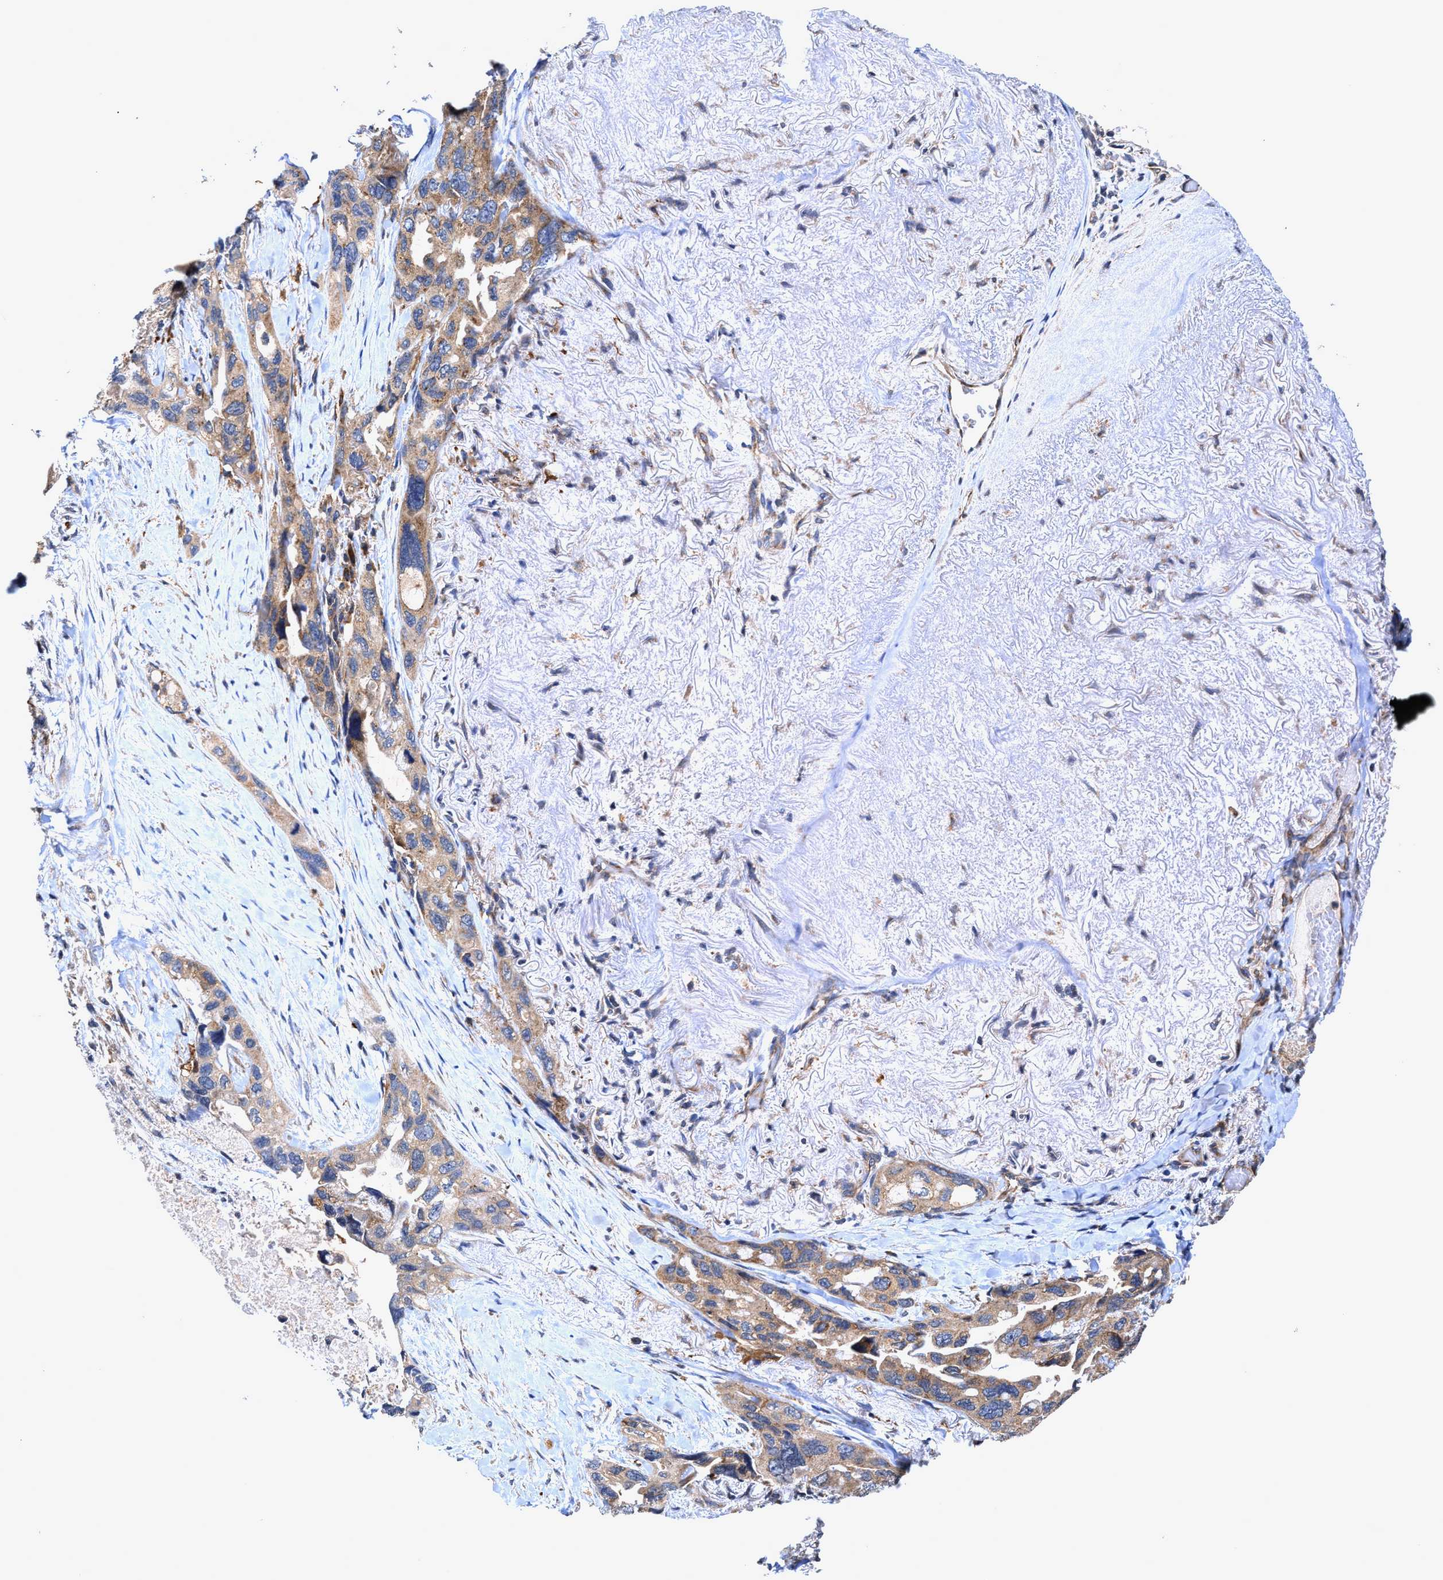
{"staining": {"intensity": "moderate", "quantity": ">75%", "location": "cytoplasmic/membranous"}, "tissue": "lung cancer", "cell_type": "Tumor cells", "image_type": "cancer", "snomed": [{"axis": "morphology", "description": "Squamous cell carcinoma, NOS"}, {"axis": "topography", "description": "Lung"}], "caption": "Squamous cell carcinoma (lung) stained for a protein shows moderate cytoplasmic/membranous positivity in tumor cells. The staining was performed using DAB (3,3'-diaminobenzidine), with brown indicating positive protein expression. Nuclei are stained blue with hematoxylin.", "gene": "EFNA4", "patient": {"sex": "female", "age": 73}}